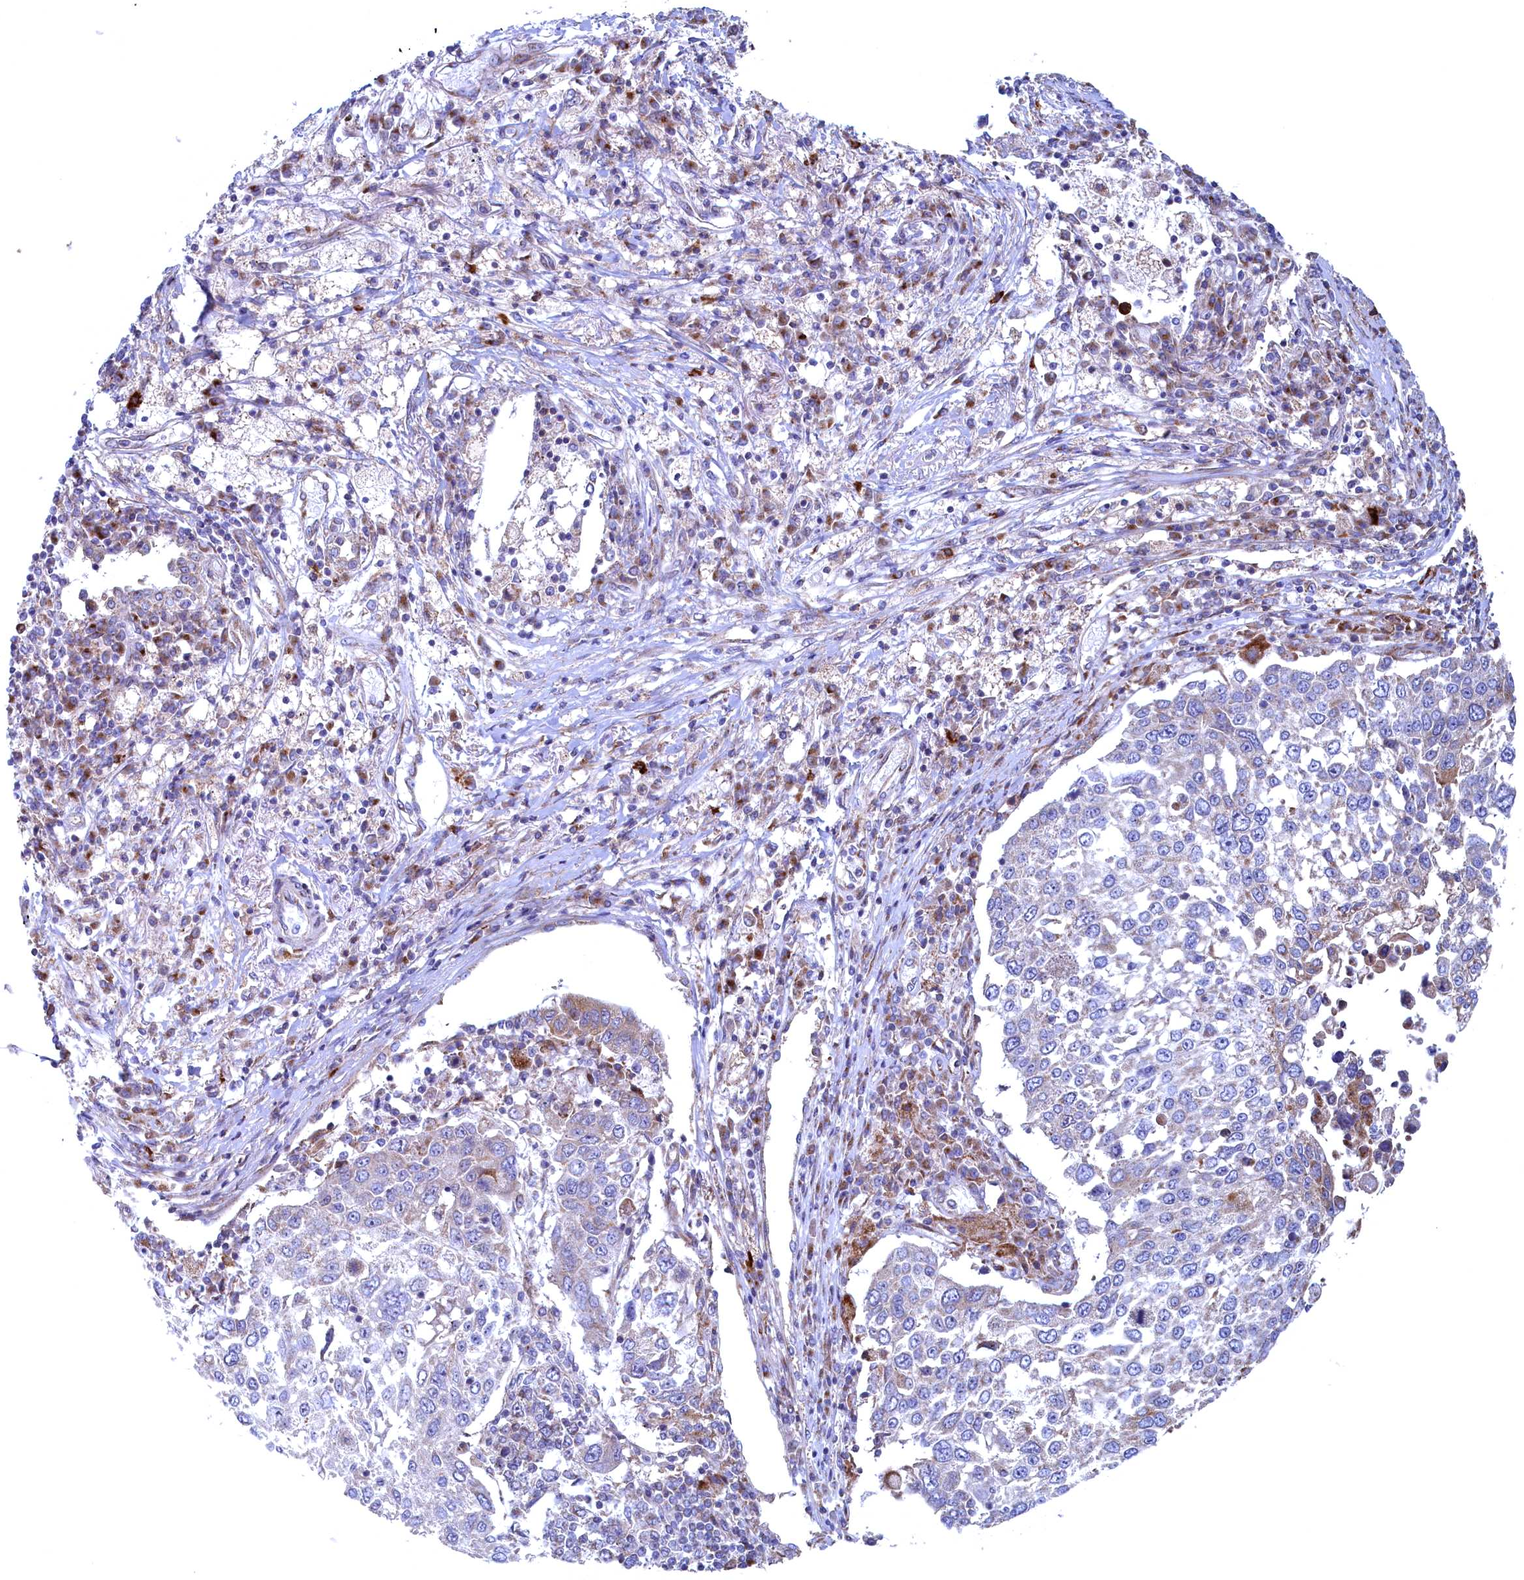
{"staining": {"intensity": "negative", "quantity": "none", "location": "none"}, "tissue": "lung cancer", "cell_type": "Tumor cells", "image_type": "cancer", "snomed": [{"axis": "morphology", "description": "Squamous cell carcinoma, NOS"}, {"axis": "topography", "description": "Lung"}], "caption": "An IHC photomicrograph of lung cancer is shown. There is no staining in tumor cells of lung cancer.", "gene": "MTFMT", "patient": {"sex": "male", "age": 65}}